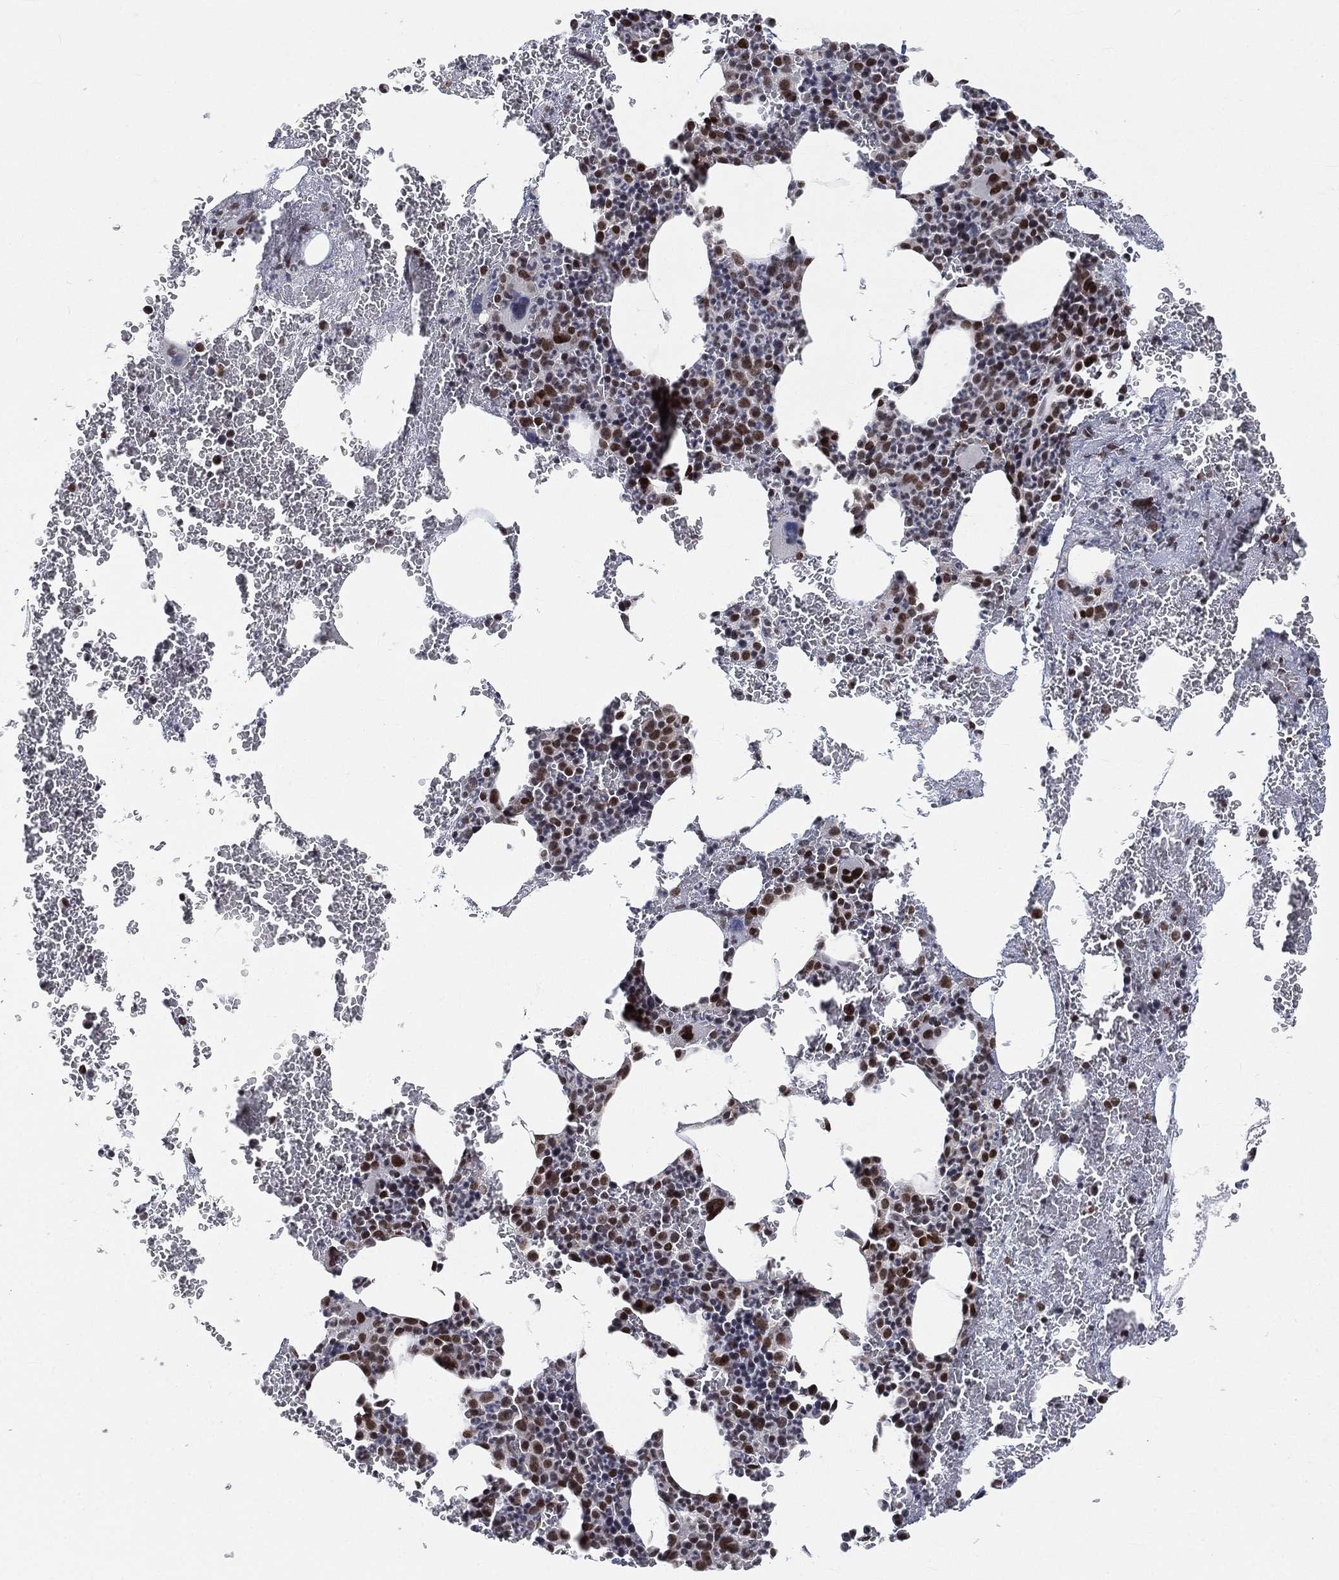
{"staining": {"intensity": "strong", "quantity": "<25%", "location": "nuclear"}, "tissue": "bone marrow", "cell_type": "Hematopoietic cells", "image_type": "normal", "snomed": [{"axis": "morphology", "description": "Normal tissue, NOS"}, {"axis": "topography", "description": "Bone marrow"}], "caption": "IHC histopathology image of unremarkable bone marrow: human bone marrow stained using IHC shows medium levels of strong protein expression localized specifically in the nuclear of hematopoietic cells, appearing as a nuclear brown color.", "gene": "YLPM1", "patient": {"sex": "male", "age": 91}}